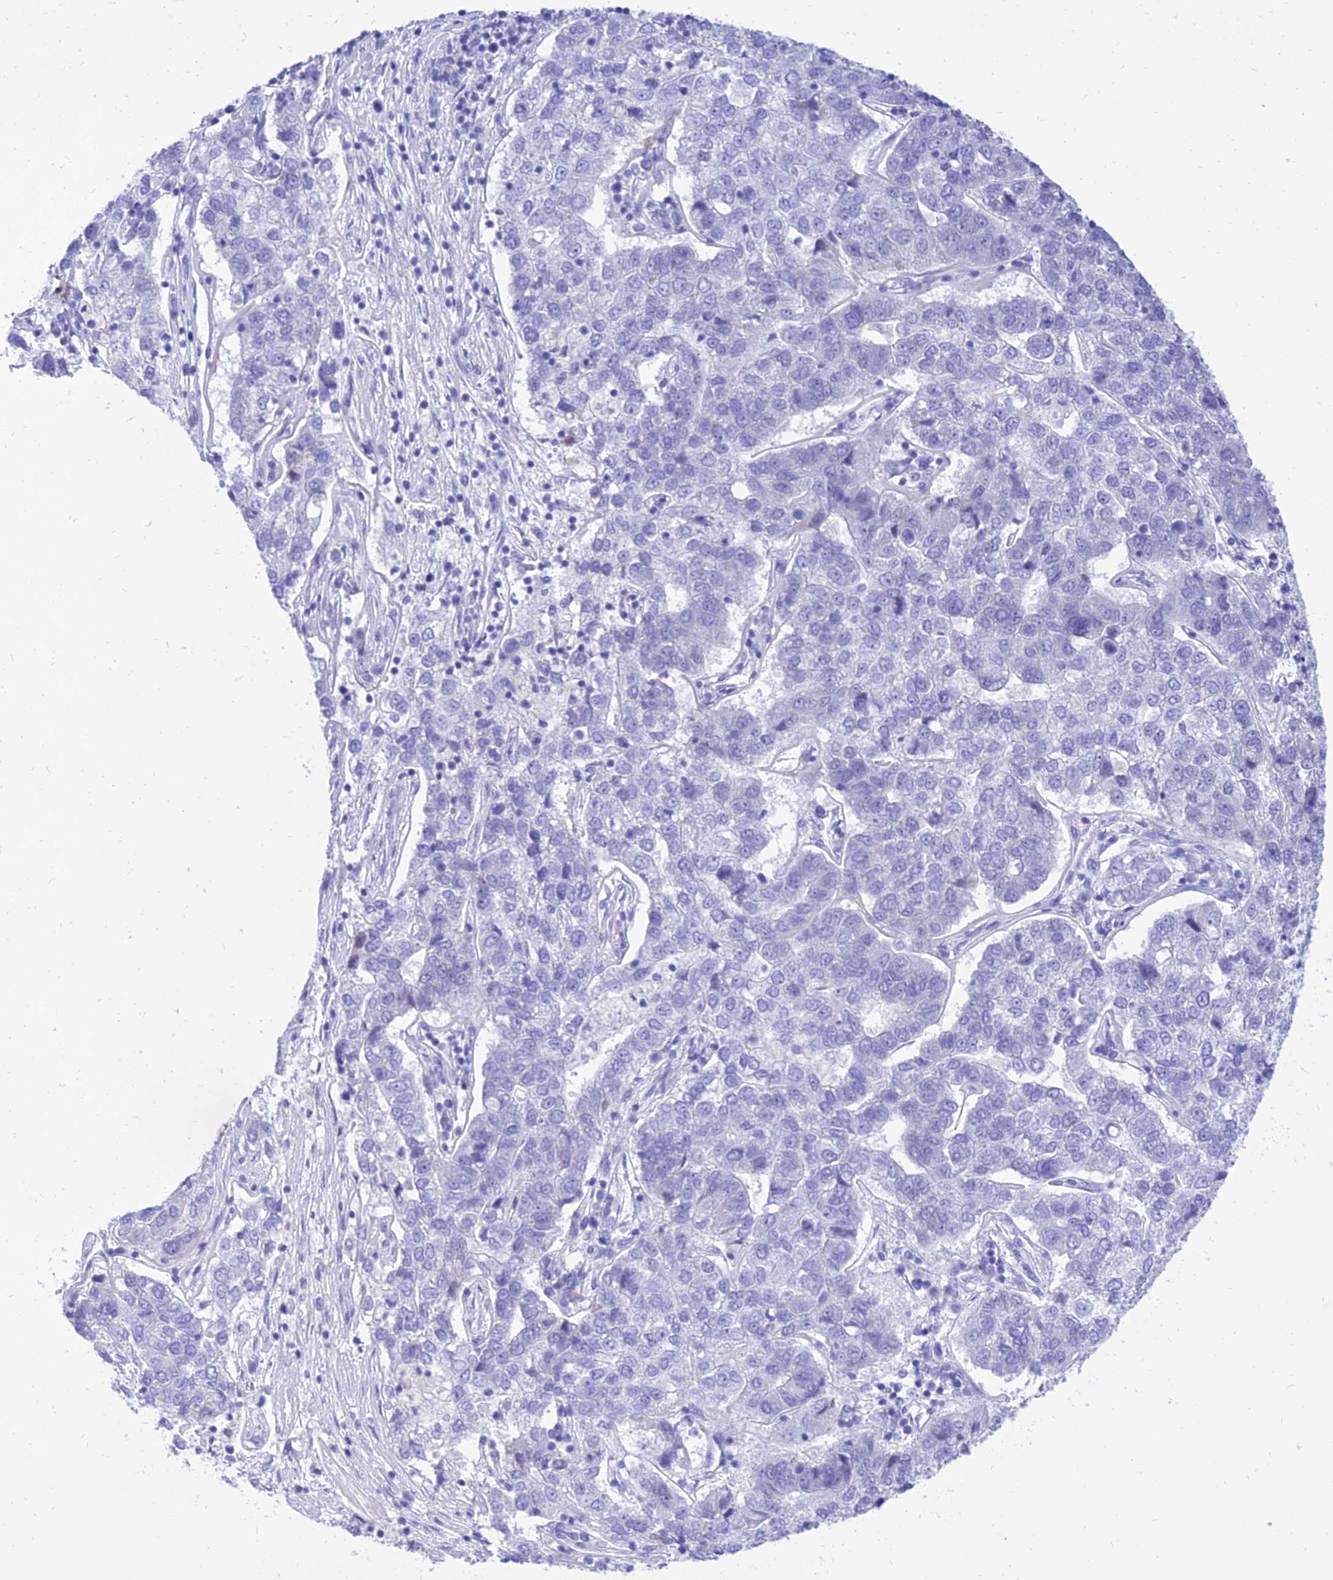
{"staining": {"intensity": "negative", "quantity": "none", "location": "none"}, "tissue": "pancreatic cancer", "cell_type": "Tumor cells", "image_type": "cancer", "snomed": [{"axis": "morphology", "description": "Adenocarcinoma, NOS"}, {"axis": "topography", "description": "Pancreas"}], "caption": "An immunohistochemistry (IHC) image of pancreatic adenocarcinoma is shown. There is no staining in tumor cells of pancreatic adenocarcinoma.", "gene": "PKN3", "patient": {"sex": "female", "age": 61}}